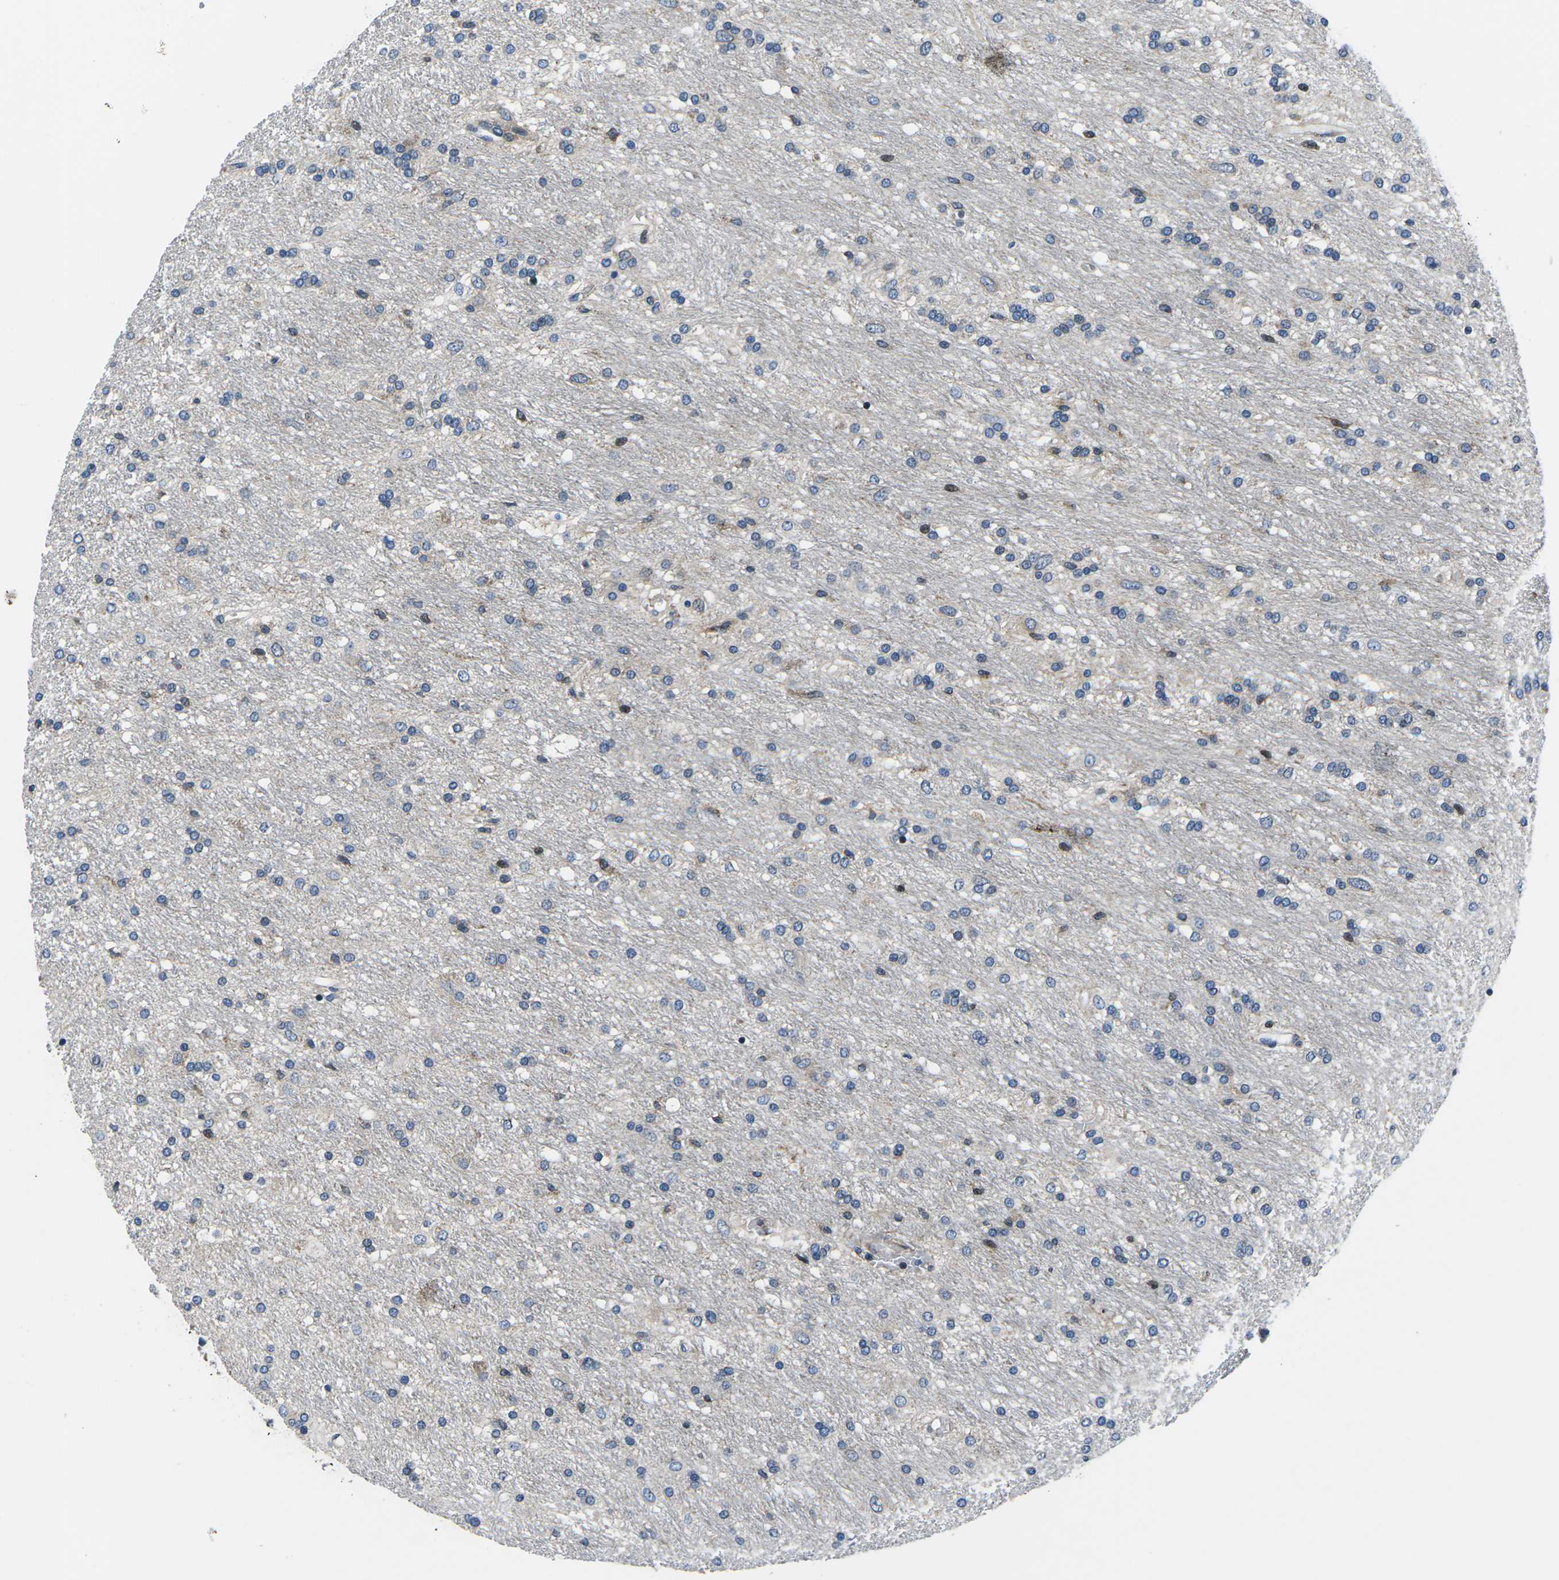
{"staining": {"intensity": "moderate", "quantity": "<25%", "location": "cytoplasmic/membranous,nuclear"}, "tissue": "glioma", "cell_type": "Tumor cells", "image_type": "cancer", "snomed": [{"axis": "morphology", "description": "Glioma, malignant, Low grade"}, {"axis": "topography", "description": "Brain"}], "caption": "Approximately <25% of tumor cells in human glioma demonstrate moderate cytoplasmic/membranous and nuclear protein staining as visualized by brown immunohistochemical staining.", "gene": "EIF4E", "patient": {"sex": "male", "age": 77}}